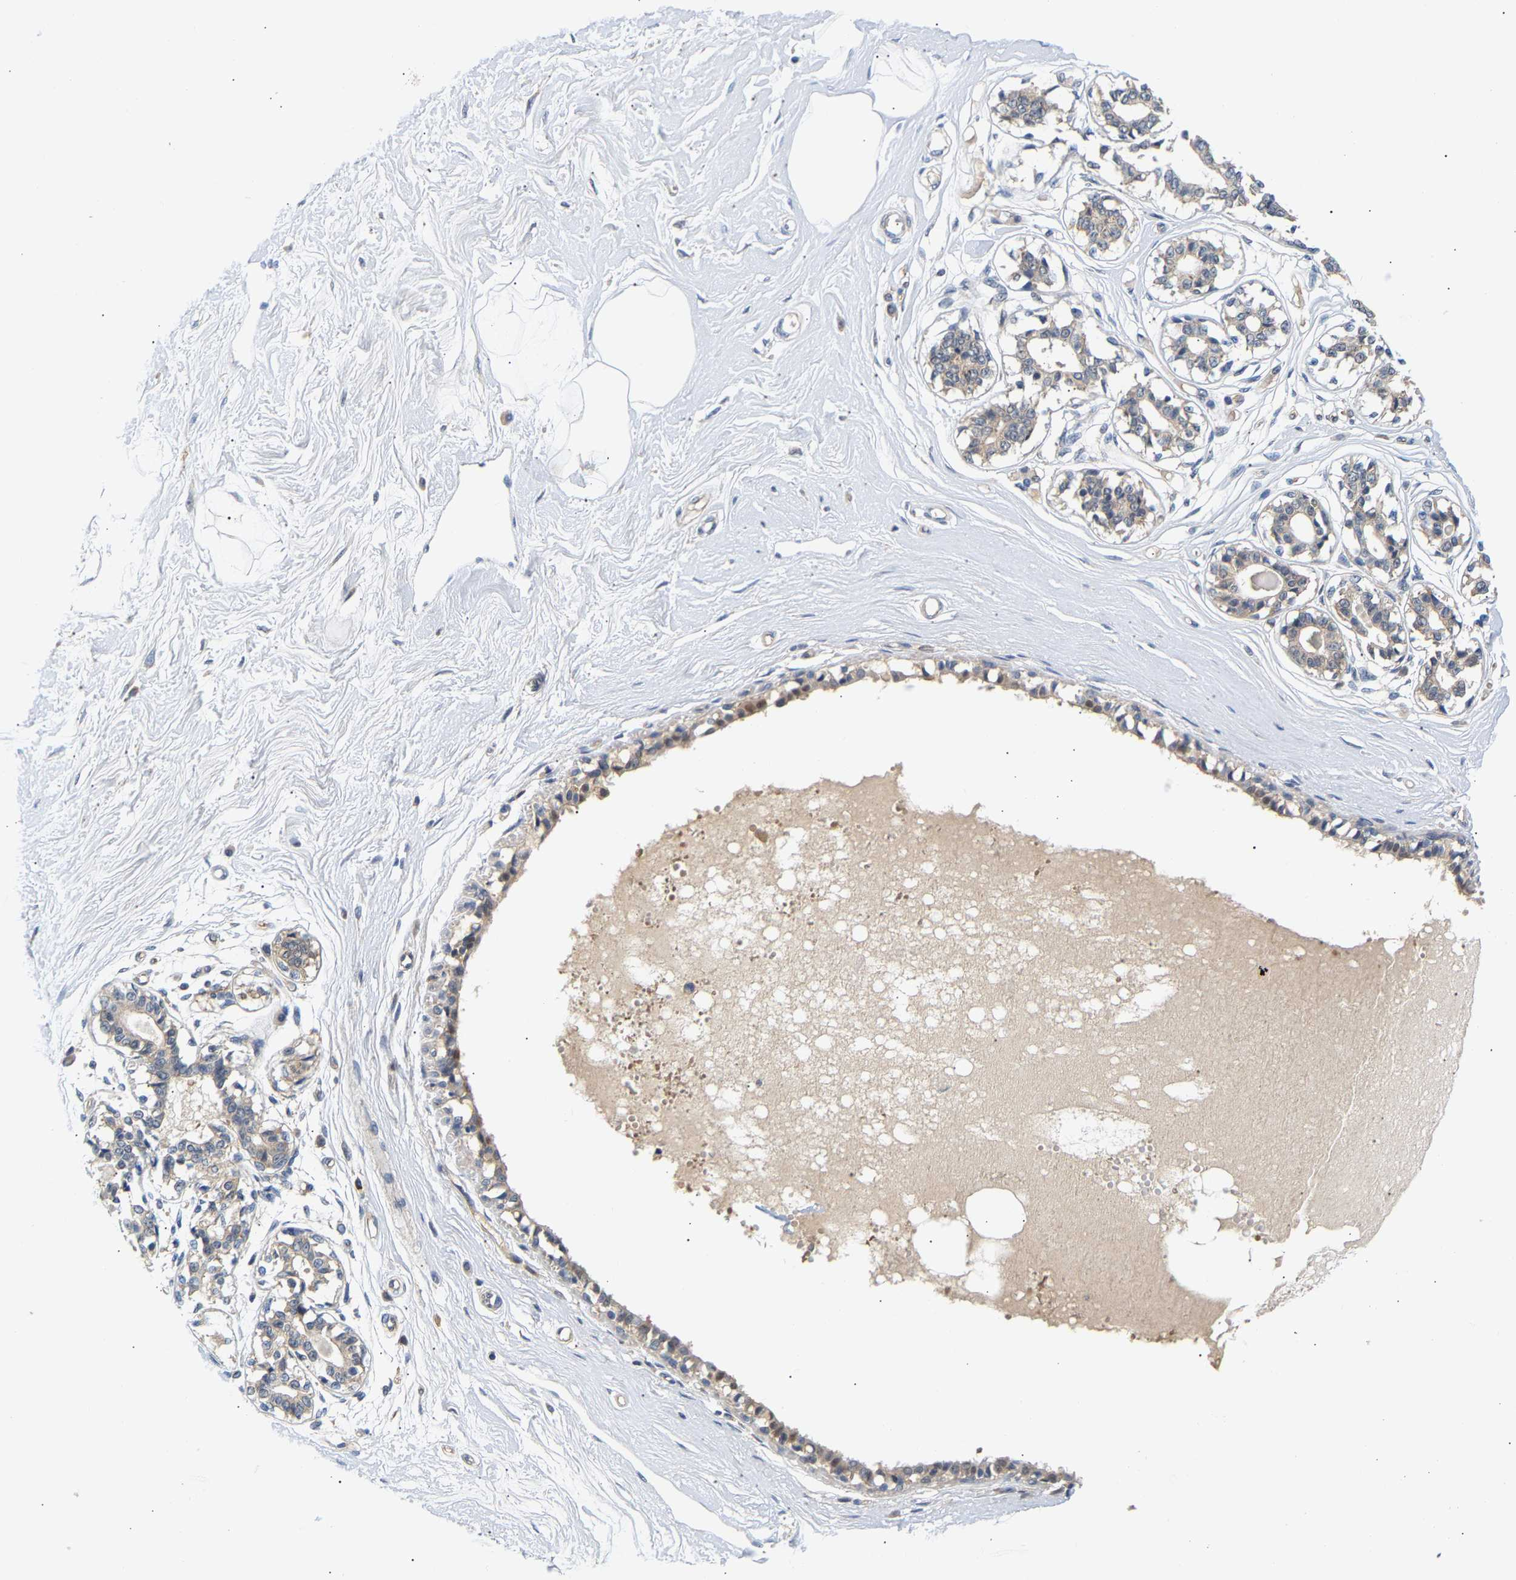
{"staining": {"intensity": "negative", "quantity": "none", "location": "none"}, "tissue": "breast", "cell_type": "Adipocytes", "image_type": "normal", "snomed": [{"axis": "morphology", "description": "Normal tissue, NOS"}, {"axis": "topography", "description": "Breast"}], "caption": "Breast stained for a protein using immunohistochemistry (IHC) reveals no positivity adipocytes.", "gene": "PPID", "patient": {"sex": "female", "age": 45}}